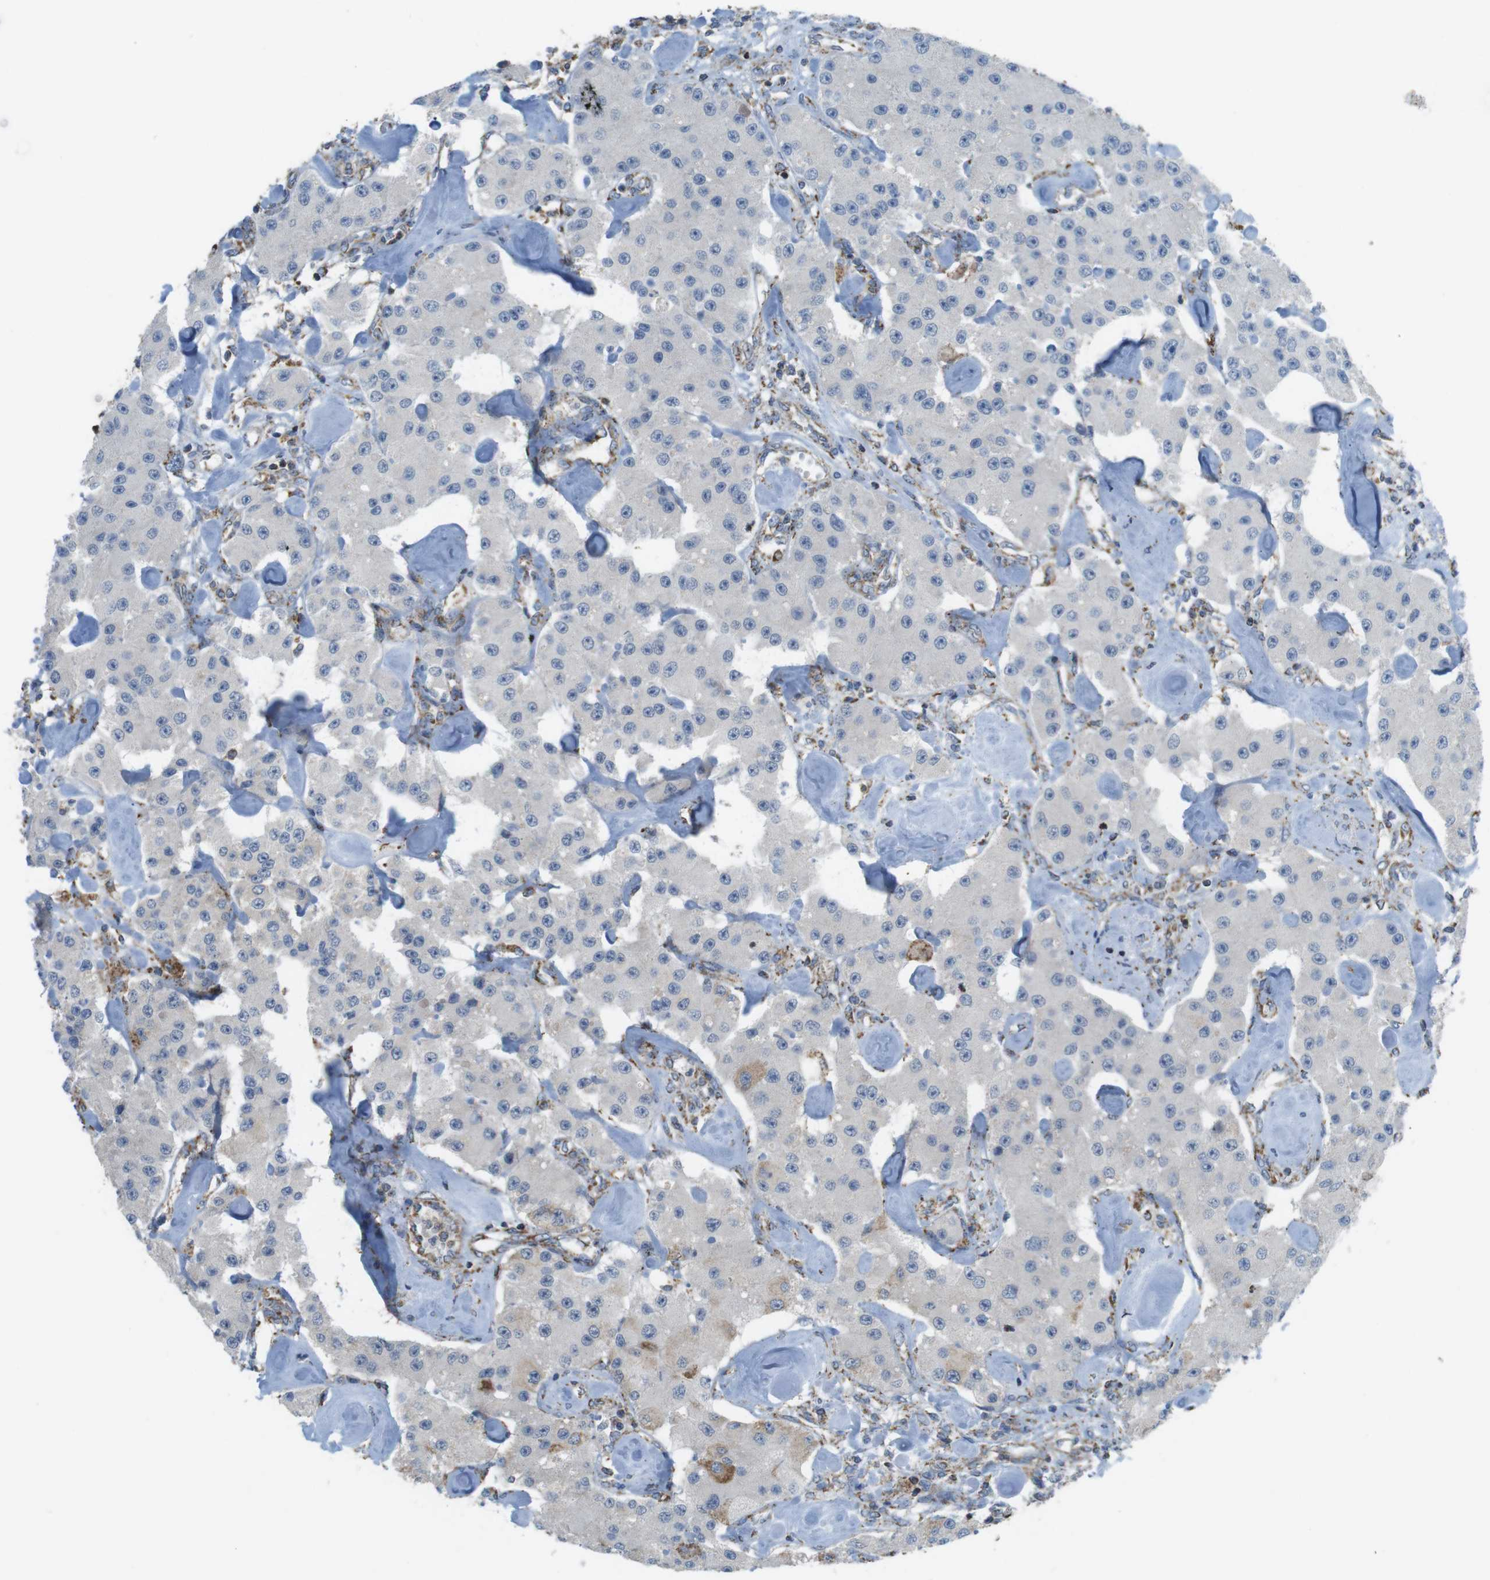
{"staining": {"intensity": "negative", "quantity": "none", "location": "none"}, "tissue": "carcinoid", "cell_type": "Tumor cells", "image_type": "cancer", "snomed": [{"axis": "morphology", "description": "Carcinoid, malignant, NOS"}, {"axis": "topography", "description": "Pancreas"}], "caption": "Immunohistochemistry histopathology image of carcinoid (malignant) stained for a protein (brown), which shows no expression in tumor cells.", "gene": "GRIK2", "patient": {"sex": "male", "age": 41}}